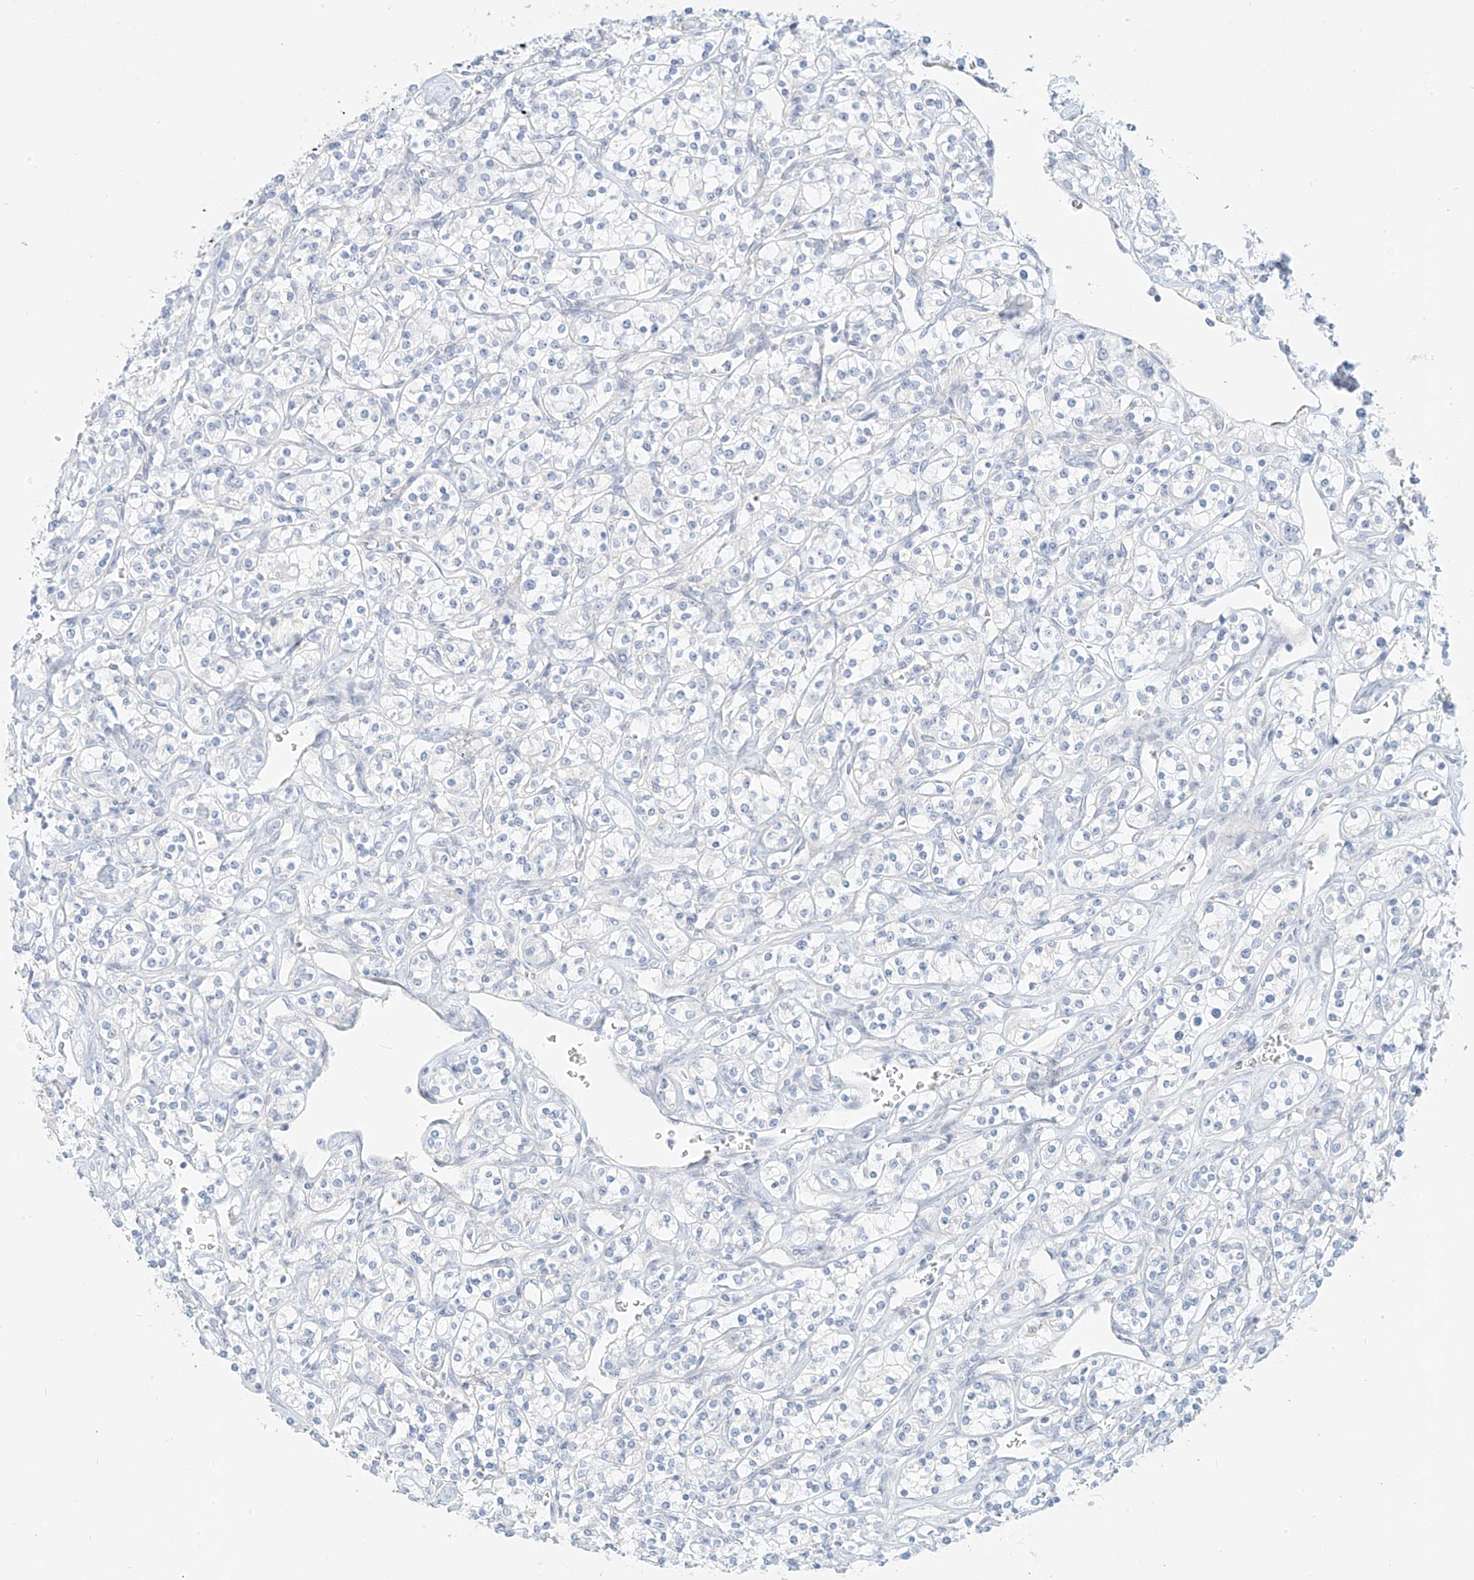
{"staining": {"intensity": "negative", "quantity": "none", "location": "none"}, "tissue": "renal cancer", "cell_type": "Tumor cells", "image_type": "cancer", "snomed": [{"axis": "morphology", "description": "Adenocarcinoma, NOS"}, {"axis": "topography", "description": "Kidney"}], "caption": "A high-resolution micrograph shows immunohistochemistry (IHC) staining of adenocarcinoma (renal), which shows no significant positivity in tumor cells. (DAB (3,3'-diaminobenzidine) IHC, high magnification).", "gene": "ST3GAL5", "patient": {"sex": "male", "age": 77}}